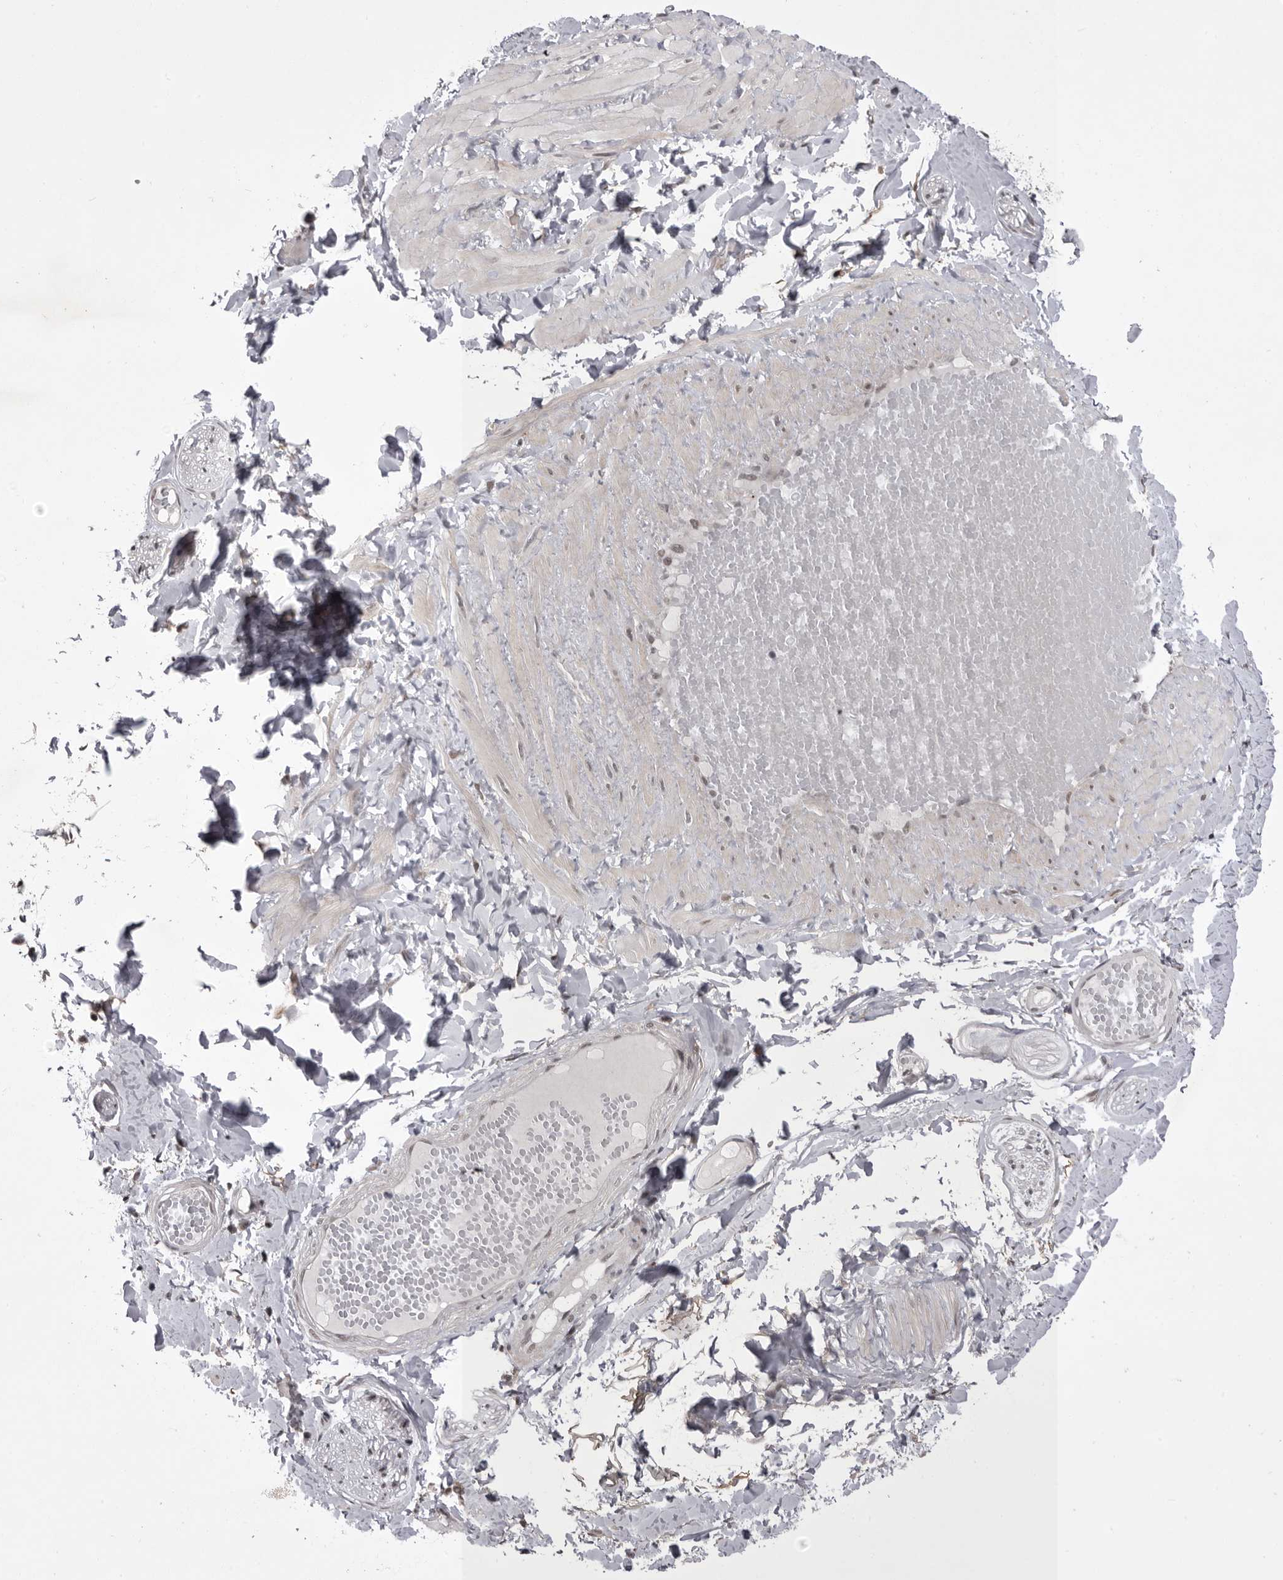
{"staining": {"intensity": "weak", "quantity": "25%-75%", "location": "cytoplasmic/membranous"}, "tissue": "adipose tissue", "cell_type": "Adipocytes", "image_type": "normal", "snomed": [{"axis": "morphology", "description": "Normal tissue, NOS"}, {"axis": "topography", "description": "Adipose tissue"}, {"axis": "topography", "description": "Vascular tissue"}, {"axis": "topography", "description": "Peripheral nerve tissue"}], "caption": "This histopathology image displays benign adipose tissue stained with IHC to label a protein in brown. The cytoplasmic/membranous of adipocytes show weak positivity for the protein. Nuclei are counter-stained blue.", "gene": "PRPF3", "patient": {"sex": "male", "age": 25}}